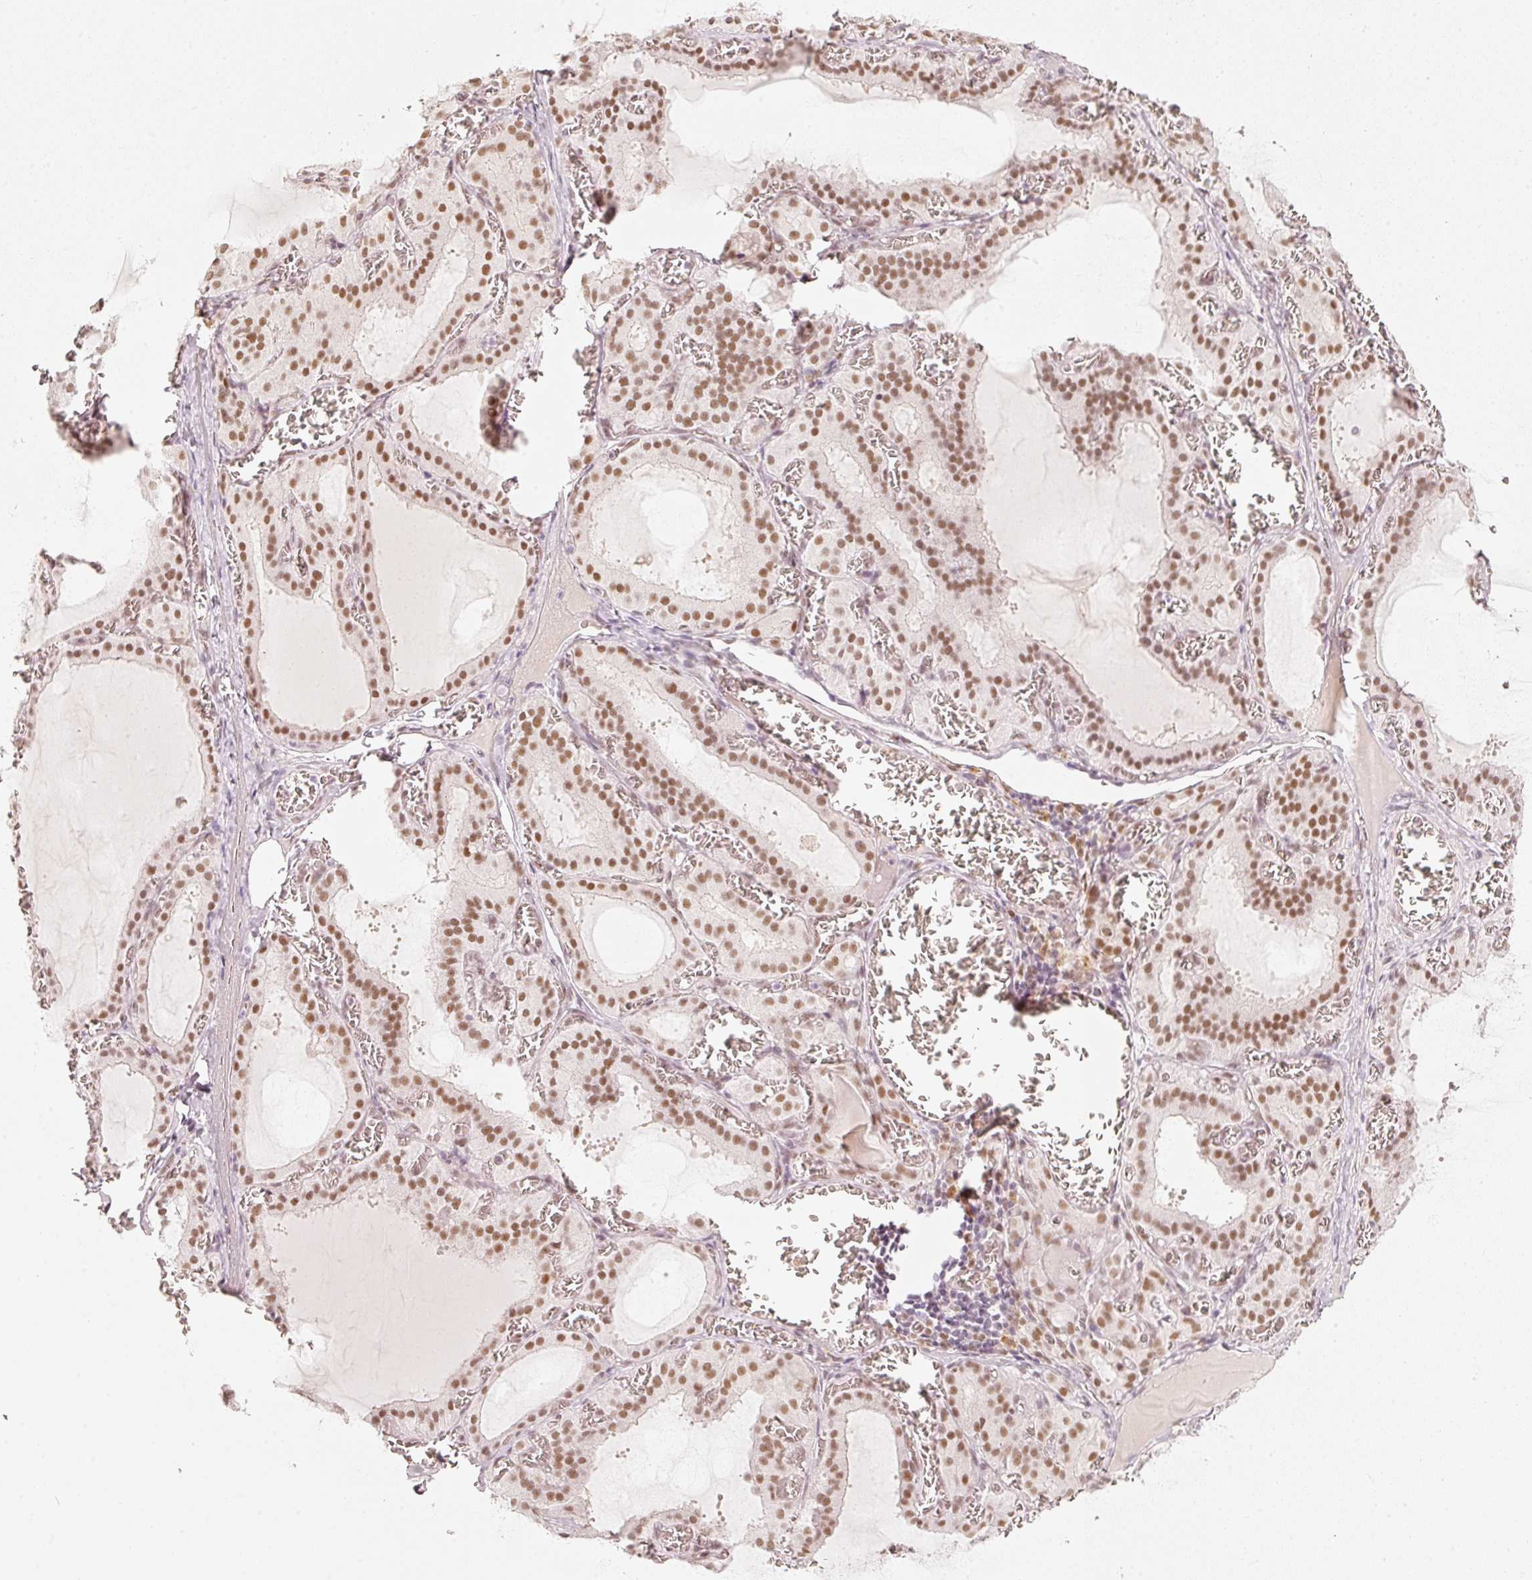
{"staining": {"intensity": "moderate", "quantity": ">75%", "location": "nuclear"}, "tissue": "thyroid gland", "cell_type": "Glandular cells", "image_type": "normal", "snomed": [{"axis": "morphology", "description": "Normal tissue, NOS"}, {"axis": "topography", "description": "Thyroid gland"}], "caption": "Immunohistochemistry (IHC) (DAB (3,3'-diaminobenzidine)) staining of unremarkable human thyroid gland reveals moderate nuclear protein positivity in about >75% of glandular cells.", "gene": "PPP1R10", "patient": {"sex": "female", "age": 30}}